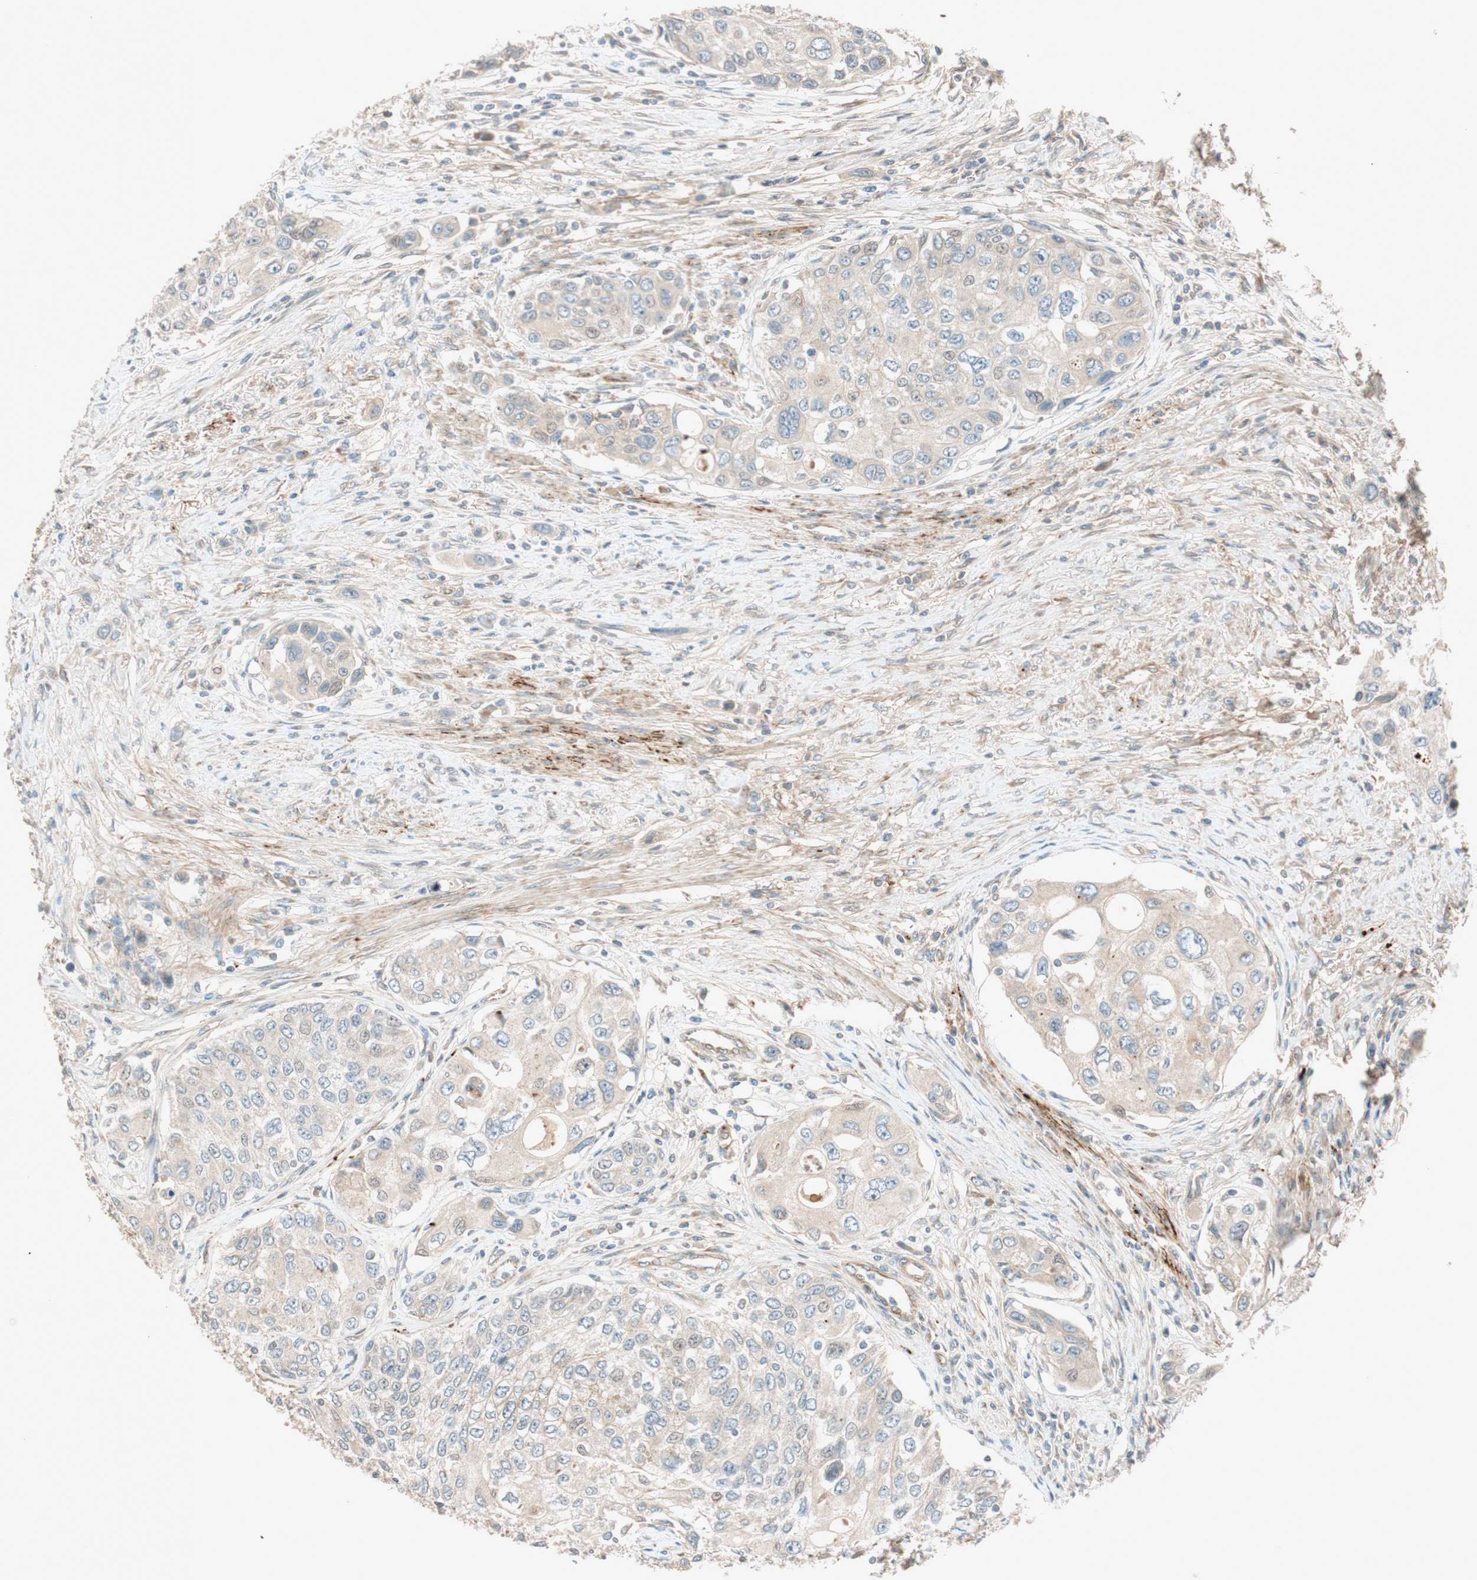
{"staining": {"intensity": "weak", "quantity": "25%-75%", "location": "cytoplasmic/membranous"}, "tissue": "urothelial cancer", "cell_type": "Tumor cells", "image_type": "cancer", "snomed": [{"axis": "morphology", "description": "Urothelial carcinoma, High grade"}, {"axis": "topography", "description": "Urinary bladder"}], "caption": "There is low levels of weak cytoplasmic/membranous positivity in tumor cells of high-grade urothelial carcinoma, as demonstrated by immunohistochemical staining (brown color).", "gene": "EPHA6", "patient": {"sex": "female", "age": 56}}